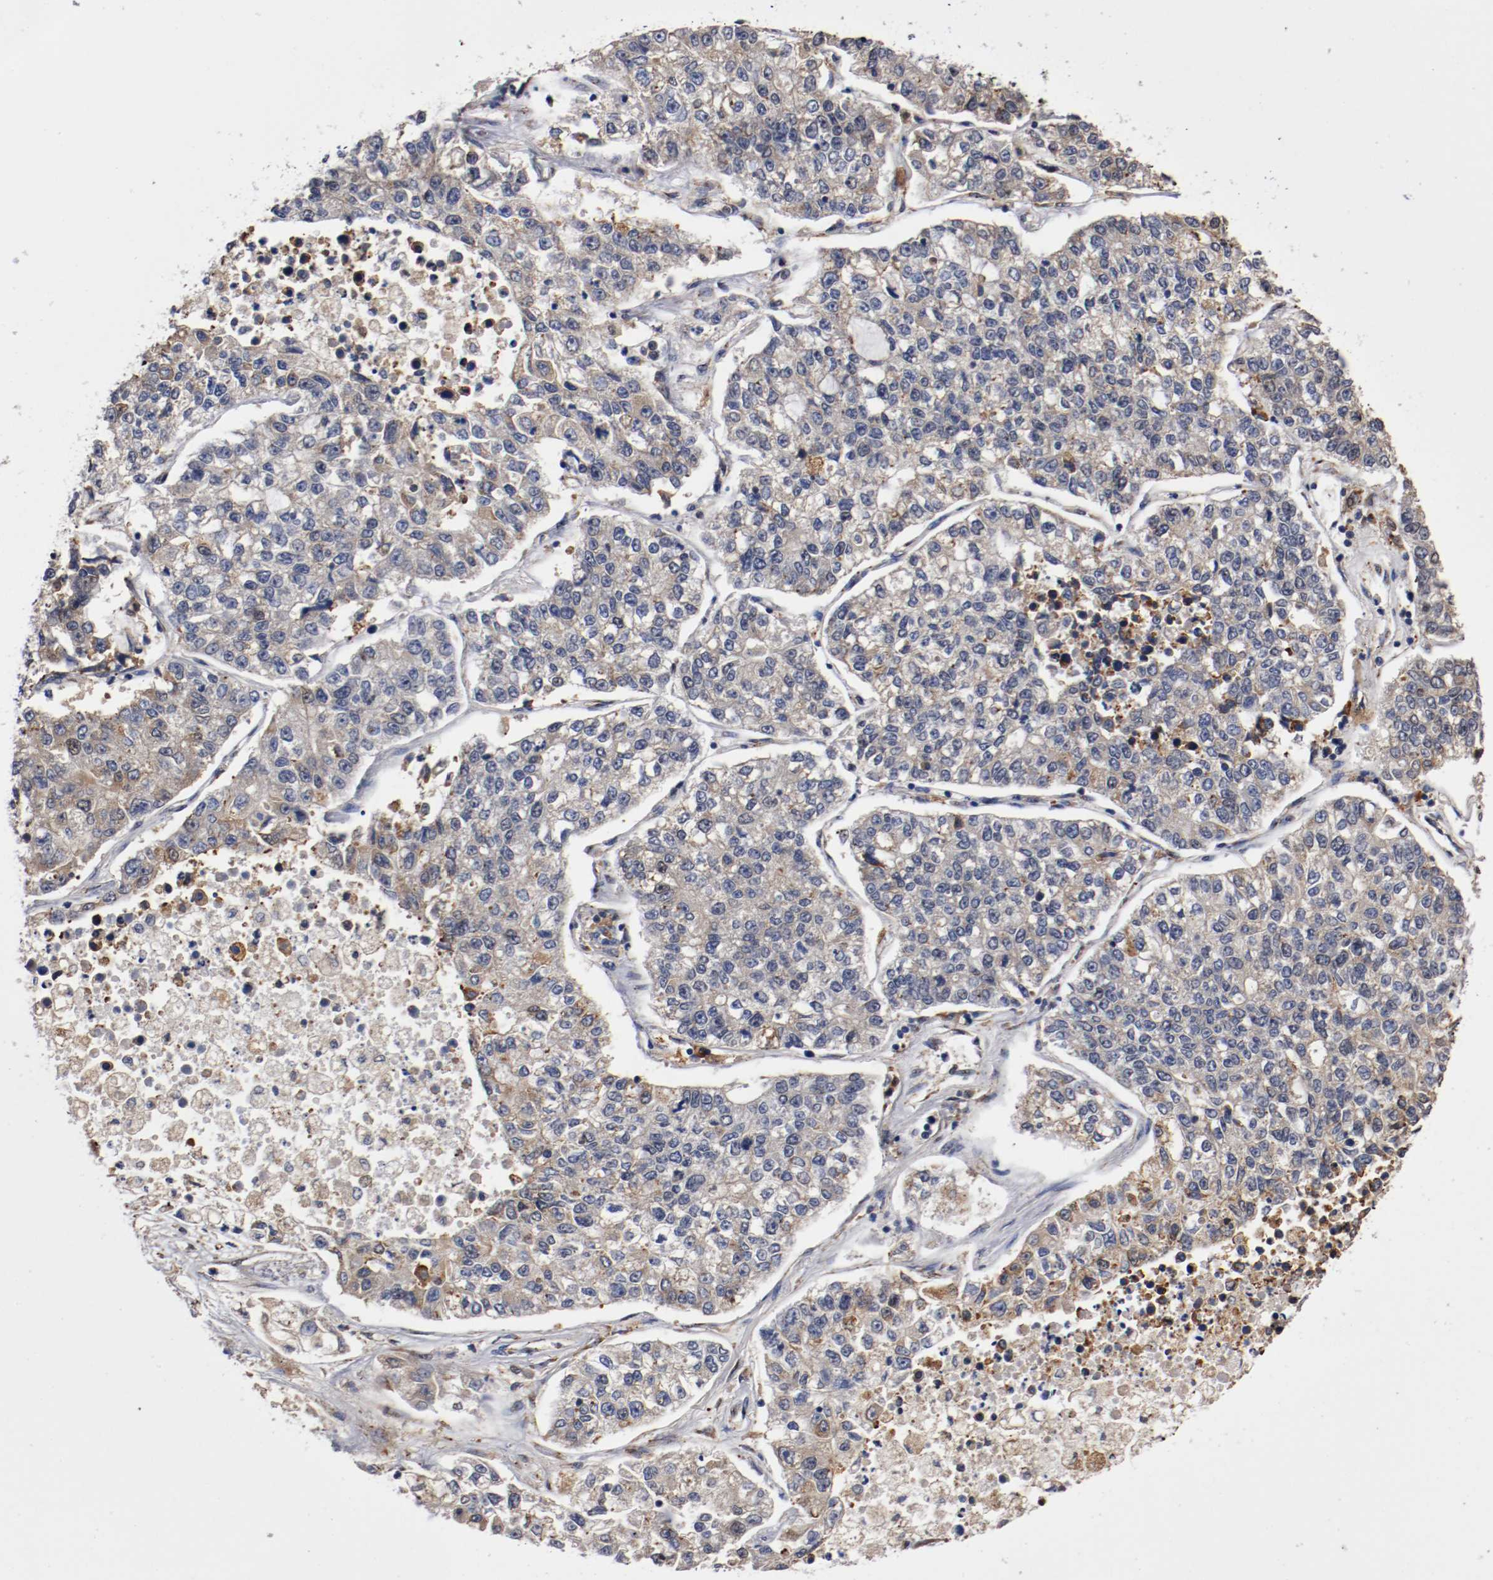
{"staining": {"intensity": "weak", "quantity": "<25%", "location": "cytoplasmic/membranous"}, "tissue": "lung cancer", "cell_type": "Tumor cells", "image_type": "cancer", "snomed": [{"axis": "morphology", "description": "Adenocarcinoma, NOS"}, {"axis": "topography", "description": "Lung"}], "caption": "DAB immunohistochemical staining of lung cancer (adenocarcinoma) reveals no significant expression in tumor cells.", "gene": "TNFSF13", "patient": {"sex": "male", "age": 49}}